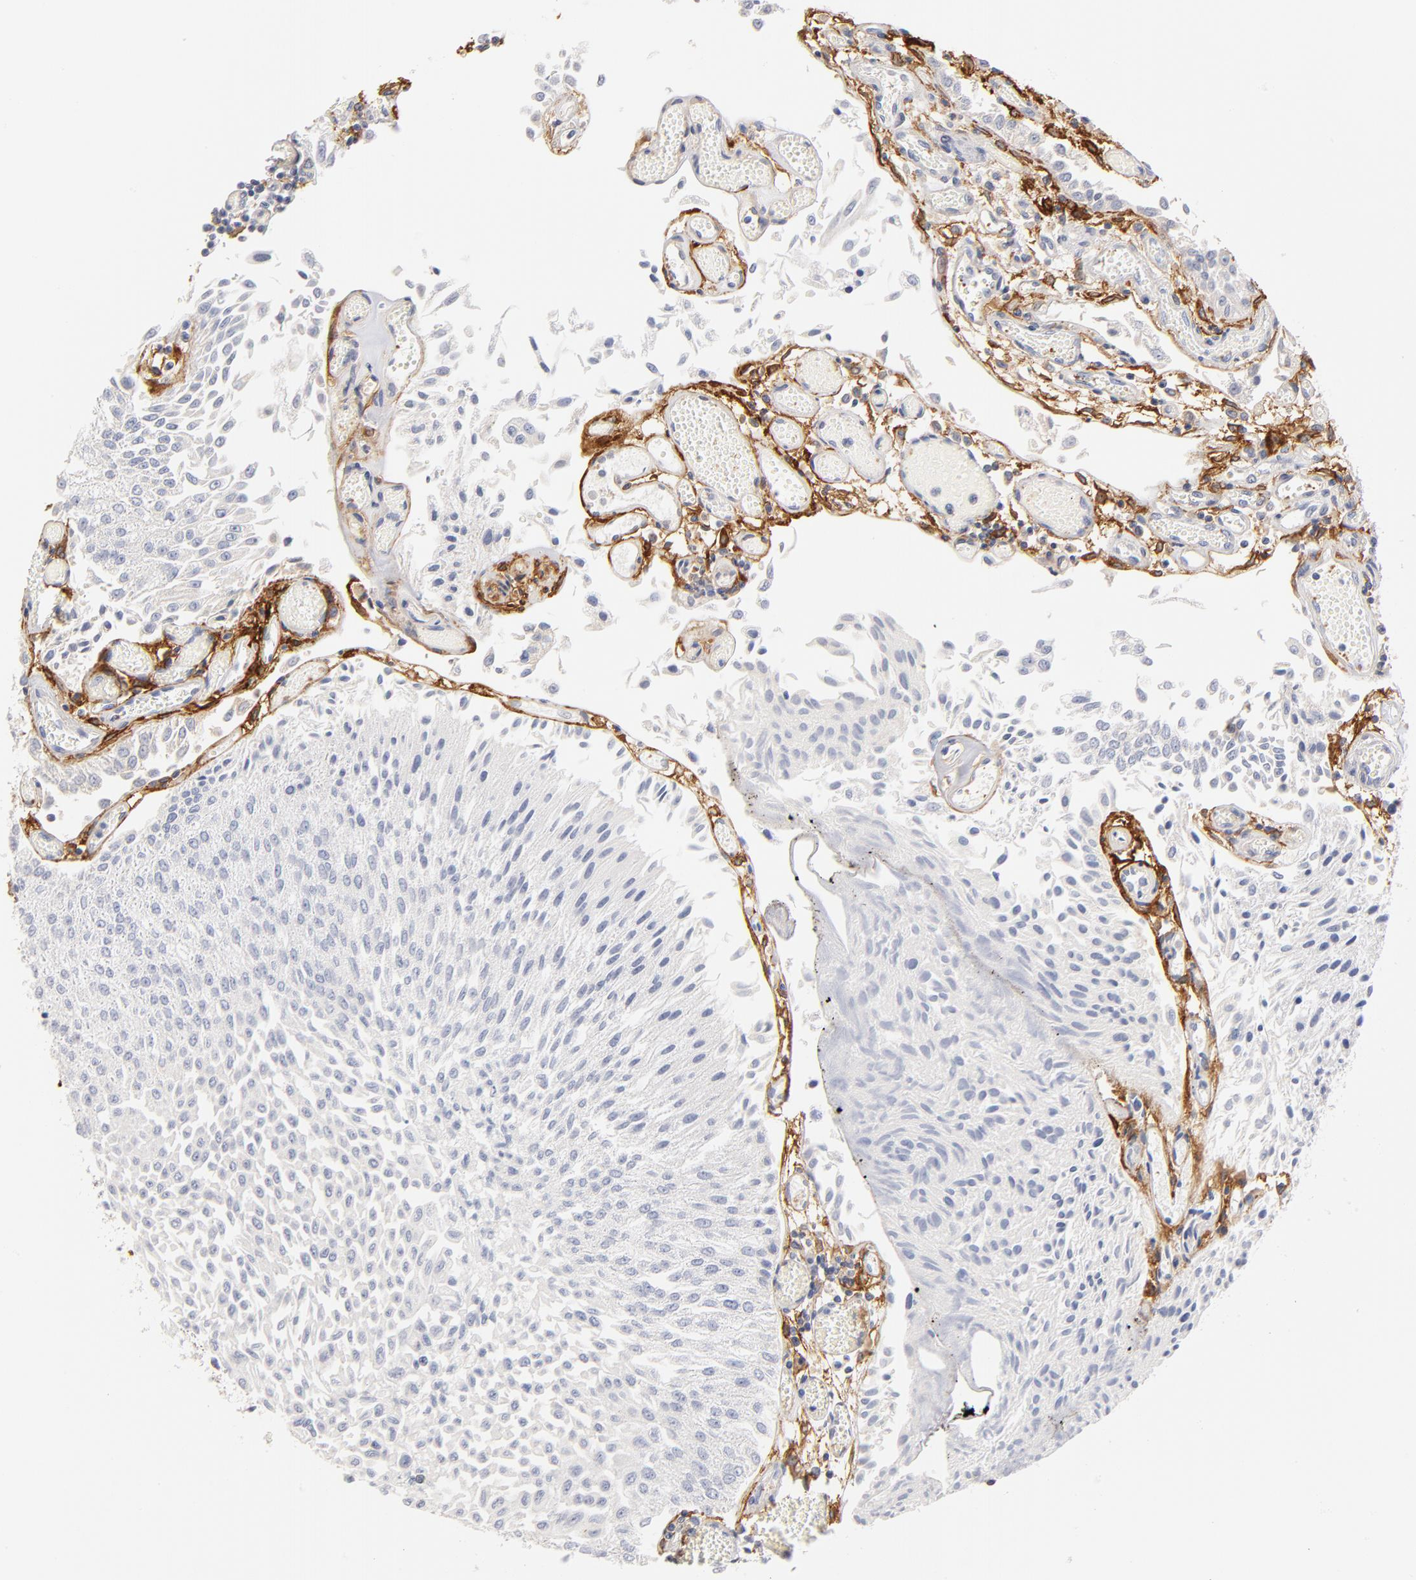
{"staining": {"intensity": "negative", "quantity": "none", "location": "none"}, "tissue": "urothelial cancer", "cell_type": "Tumor cells", "image_type": "cancer", "snomed": [{"axis": "morphology", "description": "Urothelial carcinoma, Low grade"}, {"axis": "topography", "description": "Urinary bladder"}], "caption": "Immunohistochemistry (IHC) of urothelial cancer reveals no positivity in tumor cells. (DAB immunohistochemistry (IHC) visualized using brightfield microscopy, high magnification).", "gene": "ITGA8", "patient": {"sex": "male", "age": 86}}